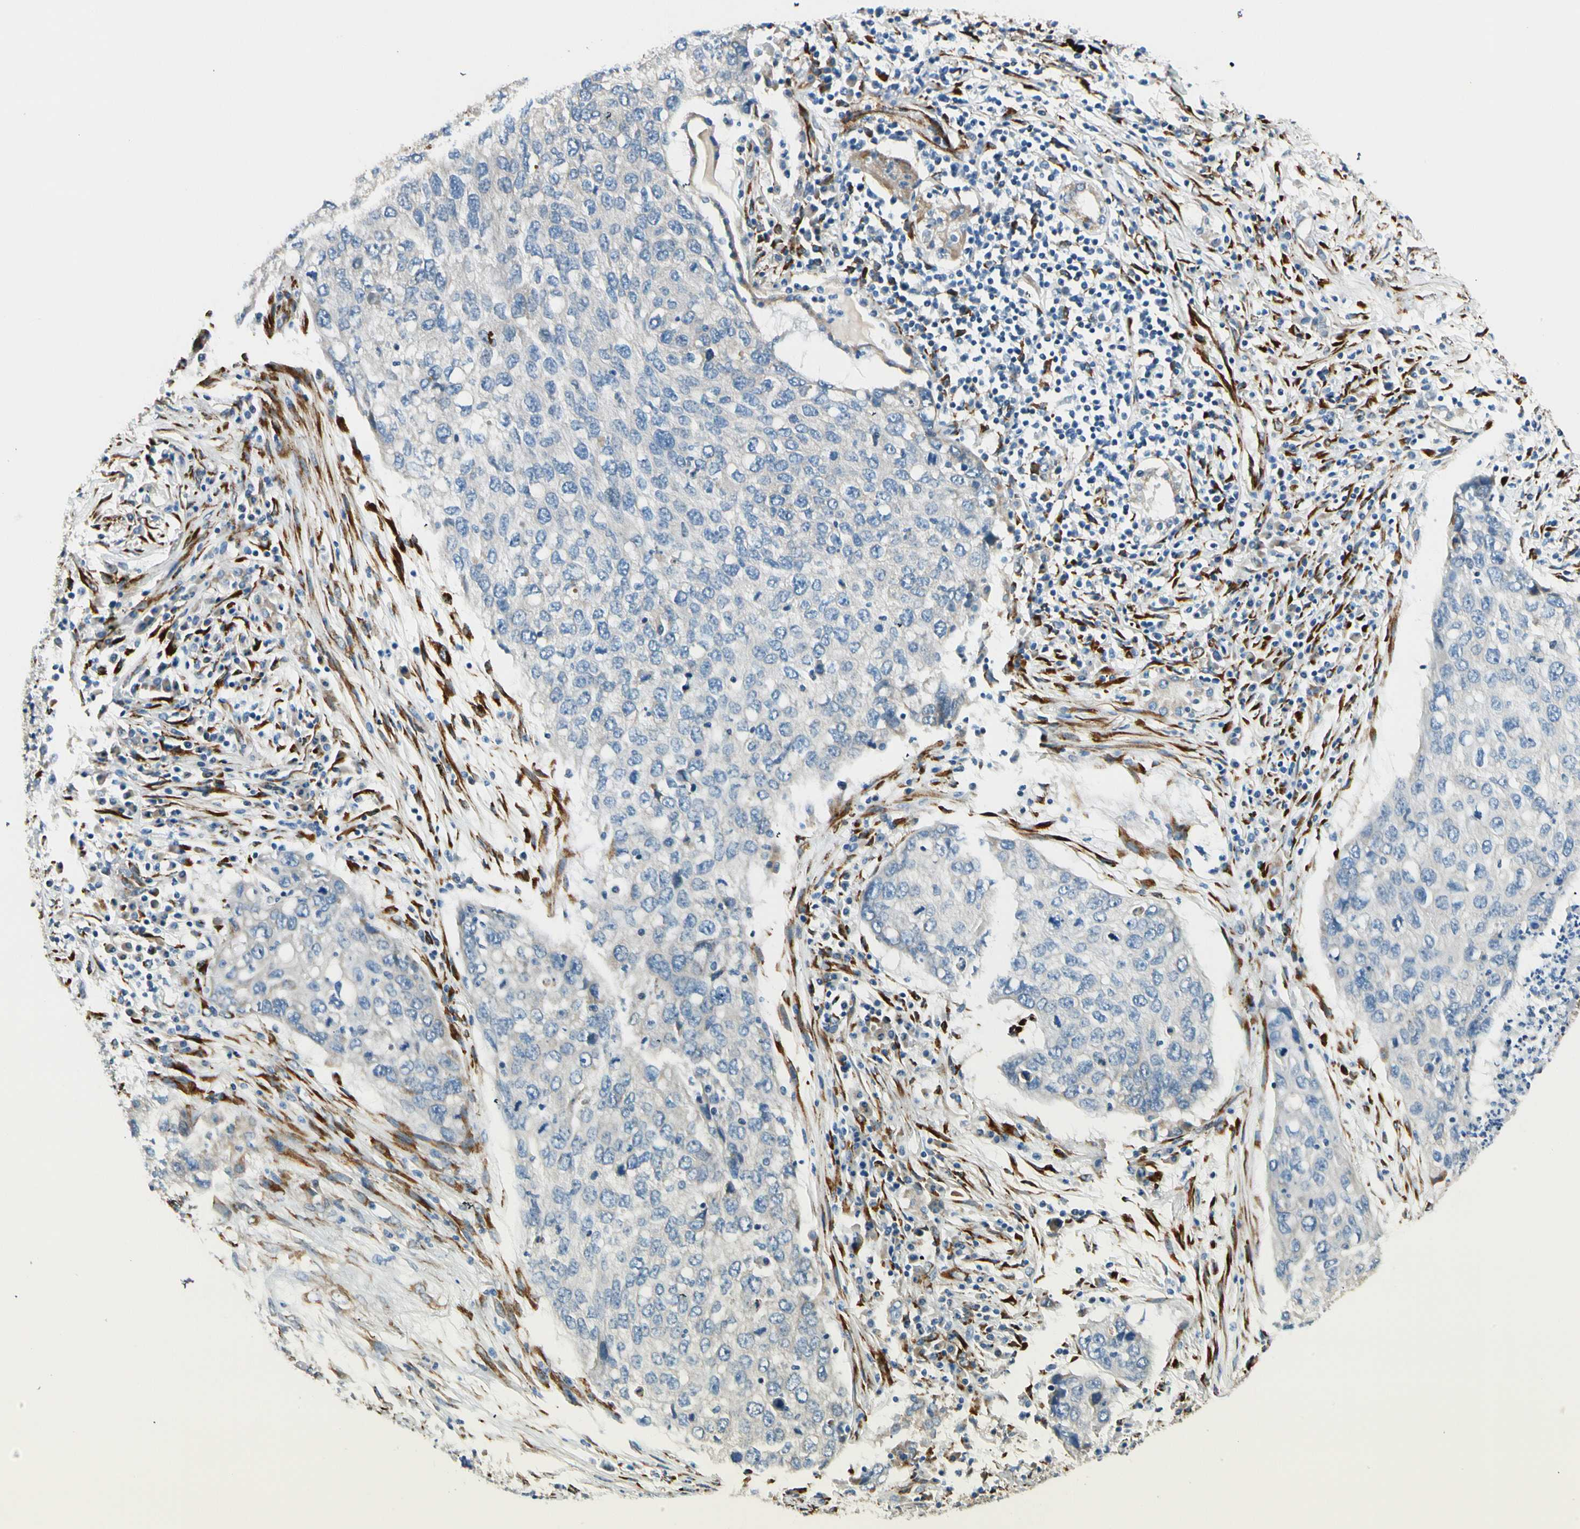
{"staining": {"intensity": "negative", "quantity": "none", "location": "none"}, "tissue": "lung cancer", "cell_type": "Tumor cells", "image_type": "cancer", "snomed": [{"axis": "morphology", "description": "Squamous cell carcinoma, NOS"}, {"axis": "topography", "description": "Lung"}], "caption": "IHC micrograph of lung squamous cell carcinoma stained for a protein (brown), which shows no staining in tumor cells.", "gene": "FKBP7", "patient": {"sex": "female", "age": 63}}